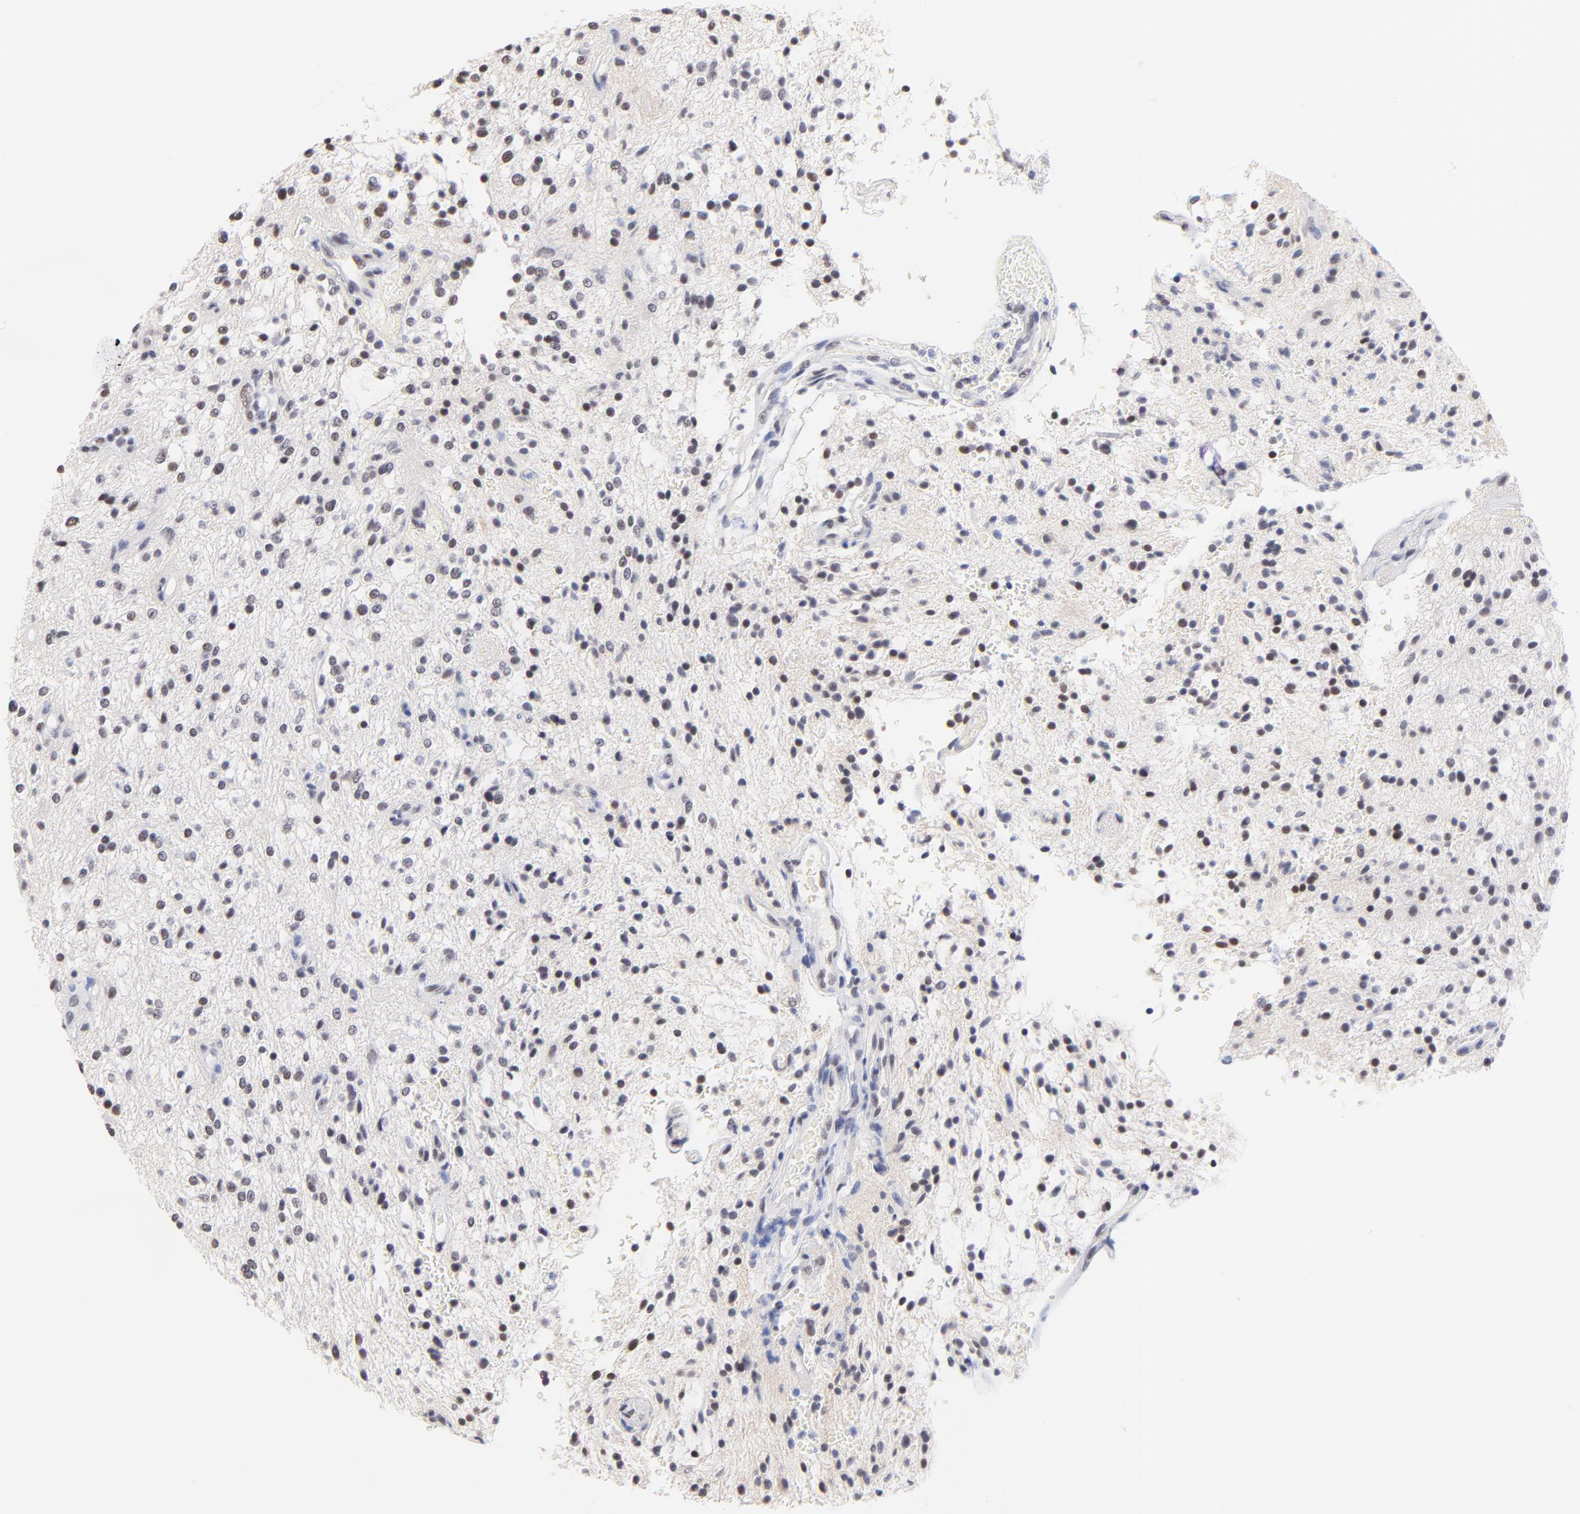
{"staining": {"intensity": "negative", "quantity": "none", "location": "none"}, "tissue": "glioma", "cell_type": "Tumor cells", "image_type": "cancer", "snomed": [{"axis": "morphology", "description": "Glioma, malignant, NOS"}, {"axis": "topography", "description": "Cerebellum"}], "caption": "This micrograph is of glioma stained with IHC to label a protein in brown with the nuclei are counter-stained blue. There is no expression in tumor cells.", "gene": "ZNF74", "patient": {"sex": "female", "age": 10}}